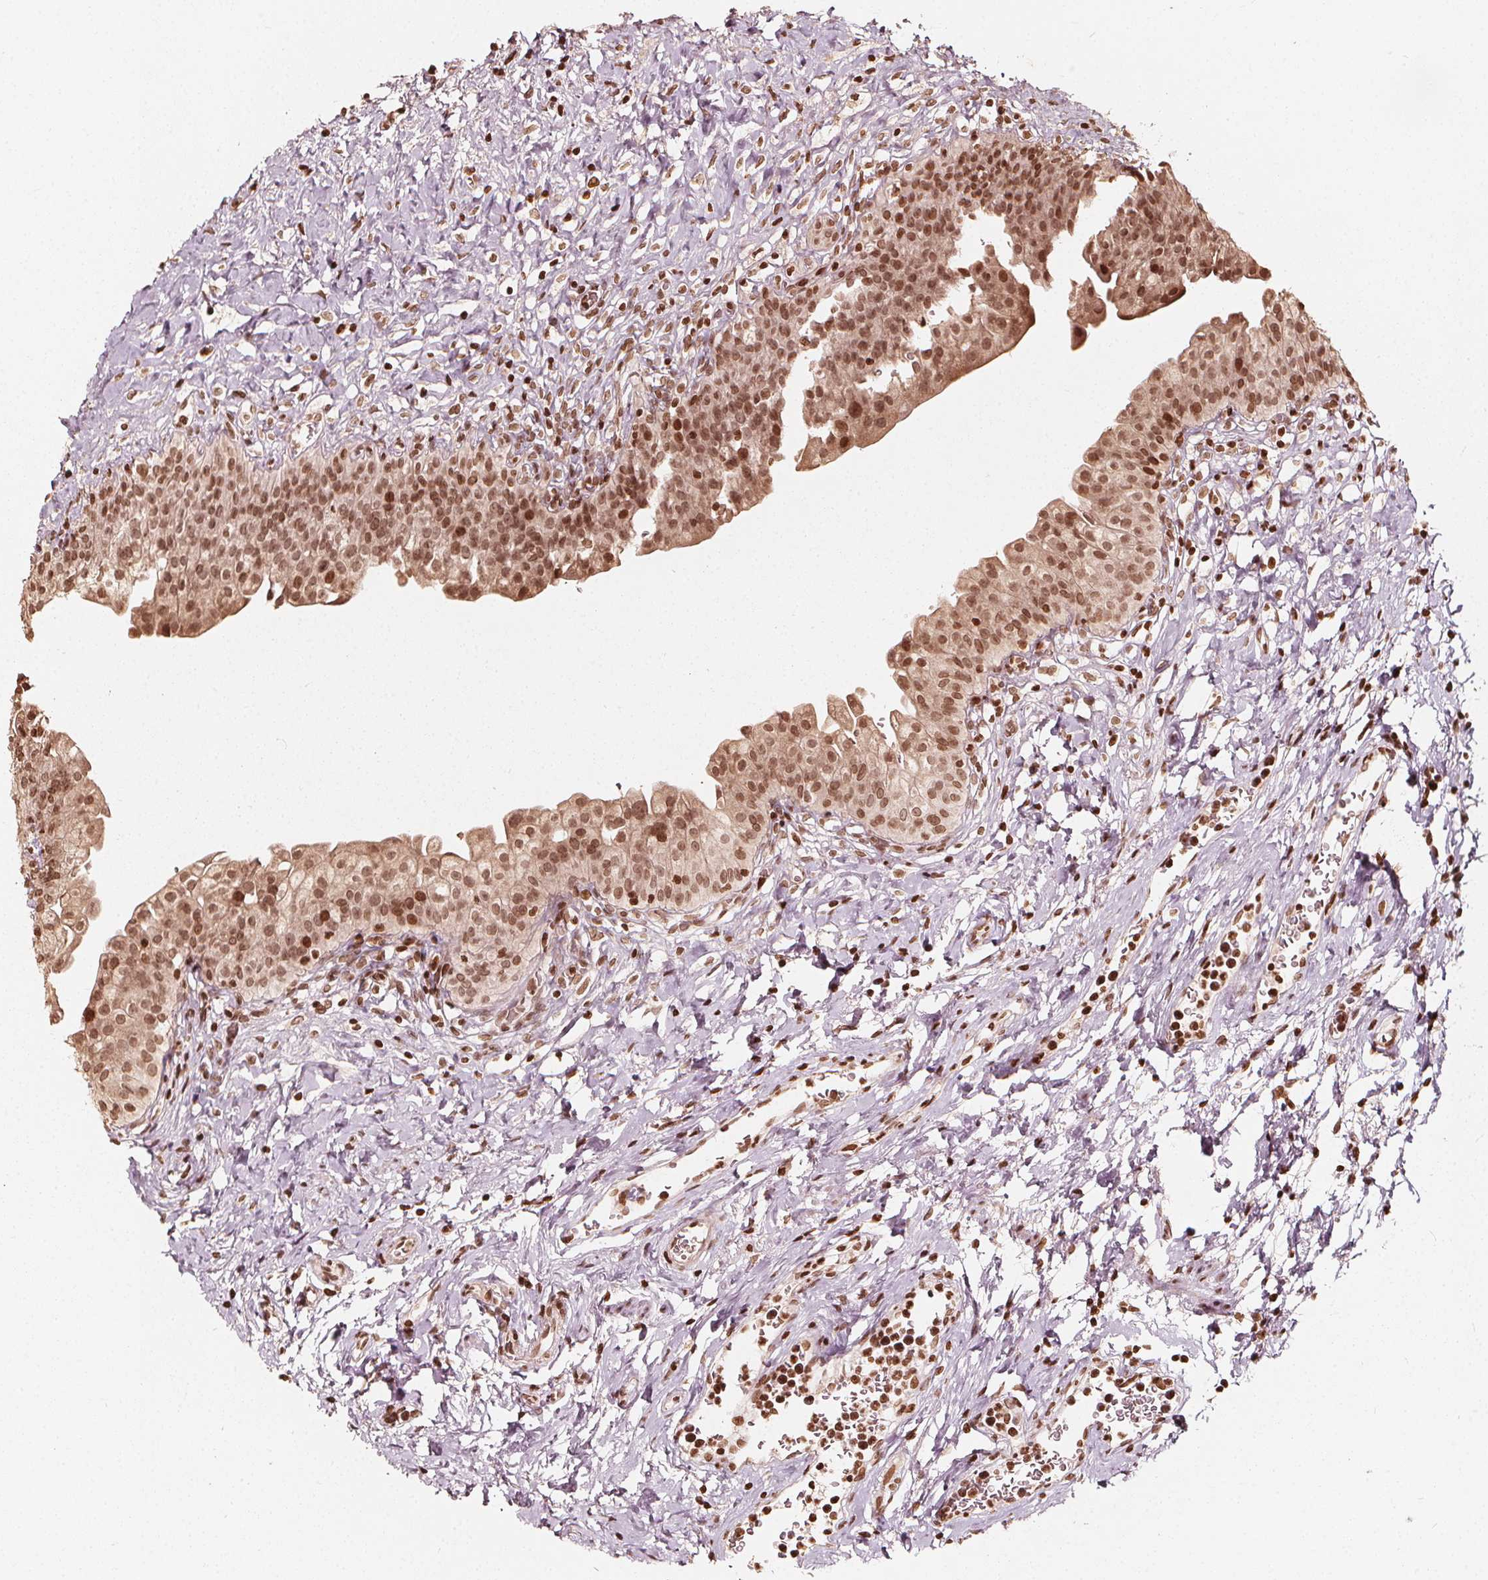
{"staining": {"intensity": "moderate", "quantity": ">75%", "location": "nuclear"}, "tissue": "urinary bladder", "cell_type": "Urothelial cells", "image_type": "normal", "snomed": [{"axis": "morphology", "description": "Normal tissue, NOS"}, {"axis": "topography", "description": "Urinary bladder"}], "caption": "Protein staining by immunohistochemistry (IHC) displays moderate nuclear expression in about >75% of urothelial cells in benign urinary bladder.", "gene": "H3C14", "patient": {"sex": "male", "age": 76}}